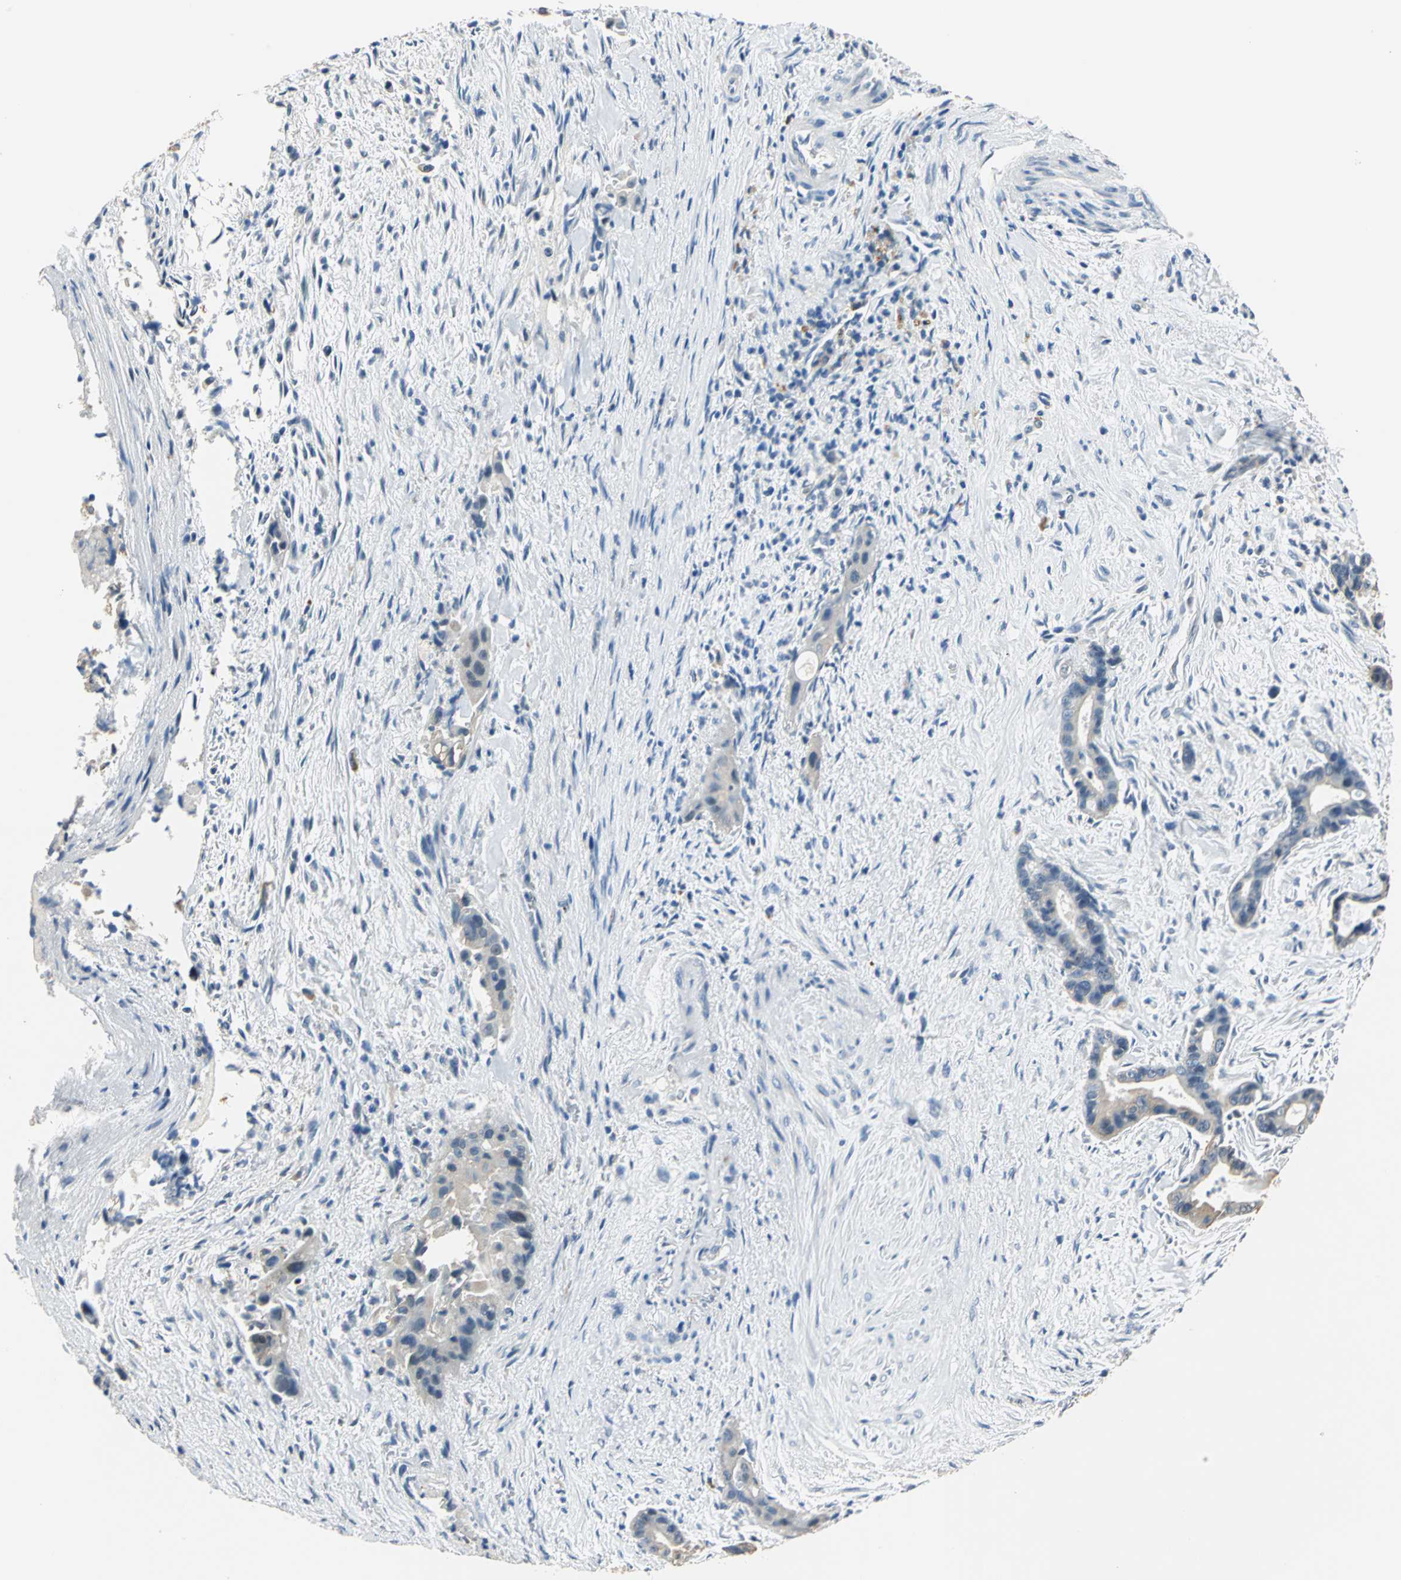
{"staining": {"intensity": "weak", "quantity": ">75%", "location": "cytoplasmic/membranous"}, "tissue": "liver cancer", "cell_type": "Tumor cells", "image_type": "cancer", "snomed": [{"axis": "morphology", "description": "Cholangiocarcinoma"}, {"axis": "topography", "description": "Liver"}], "caption": "A photomicrograph of cholangiocarcinoma (liver) stained for a protein reveals weak cytoplasmic/membranous brown staining in tumor cells.", "gene": "RASD2", "patient": {"sex": "female", "age": 55}}